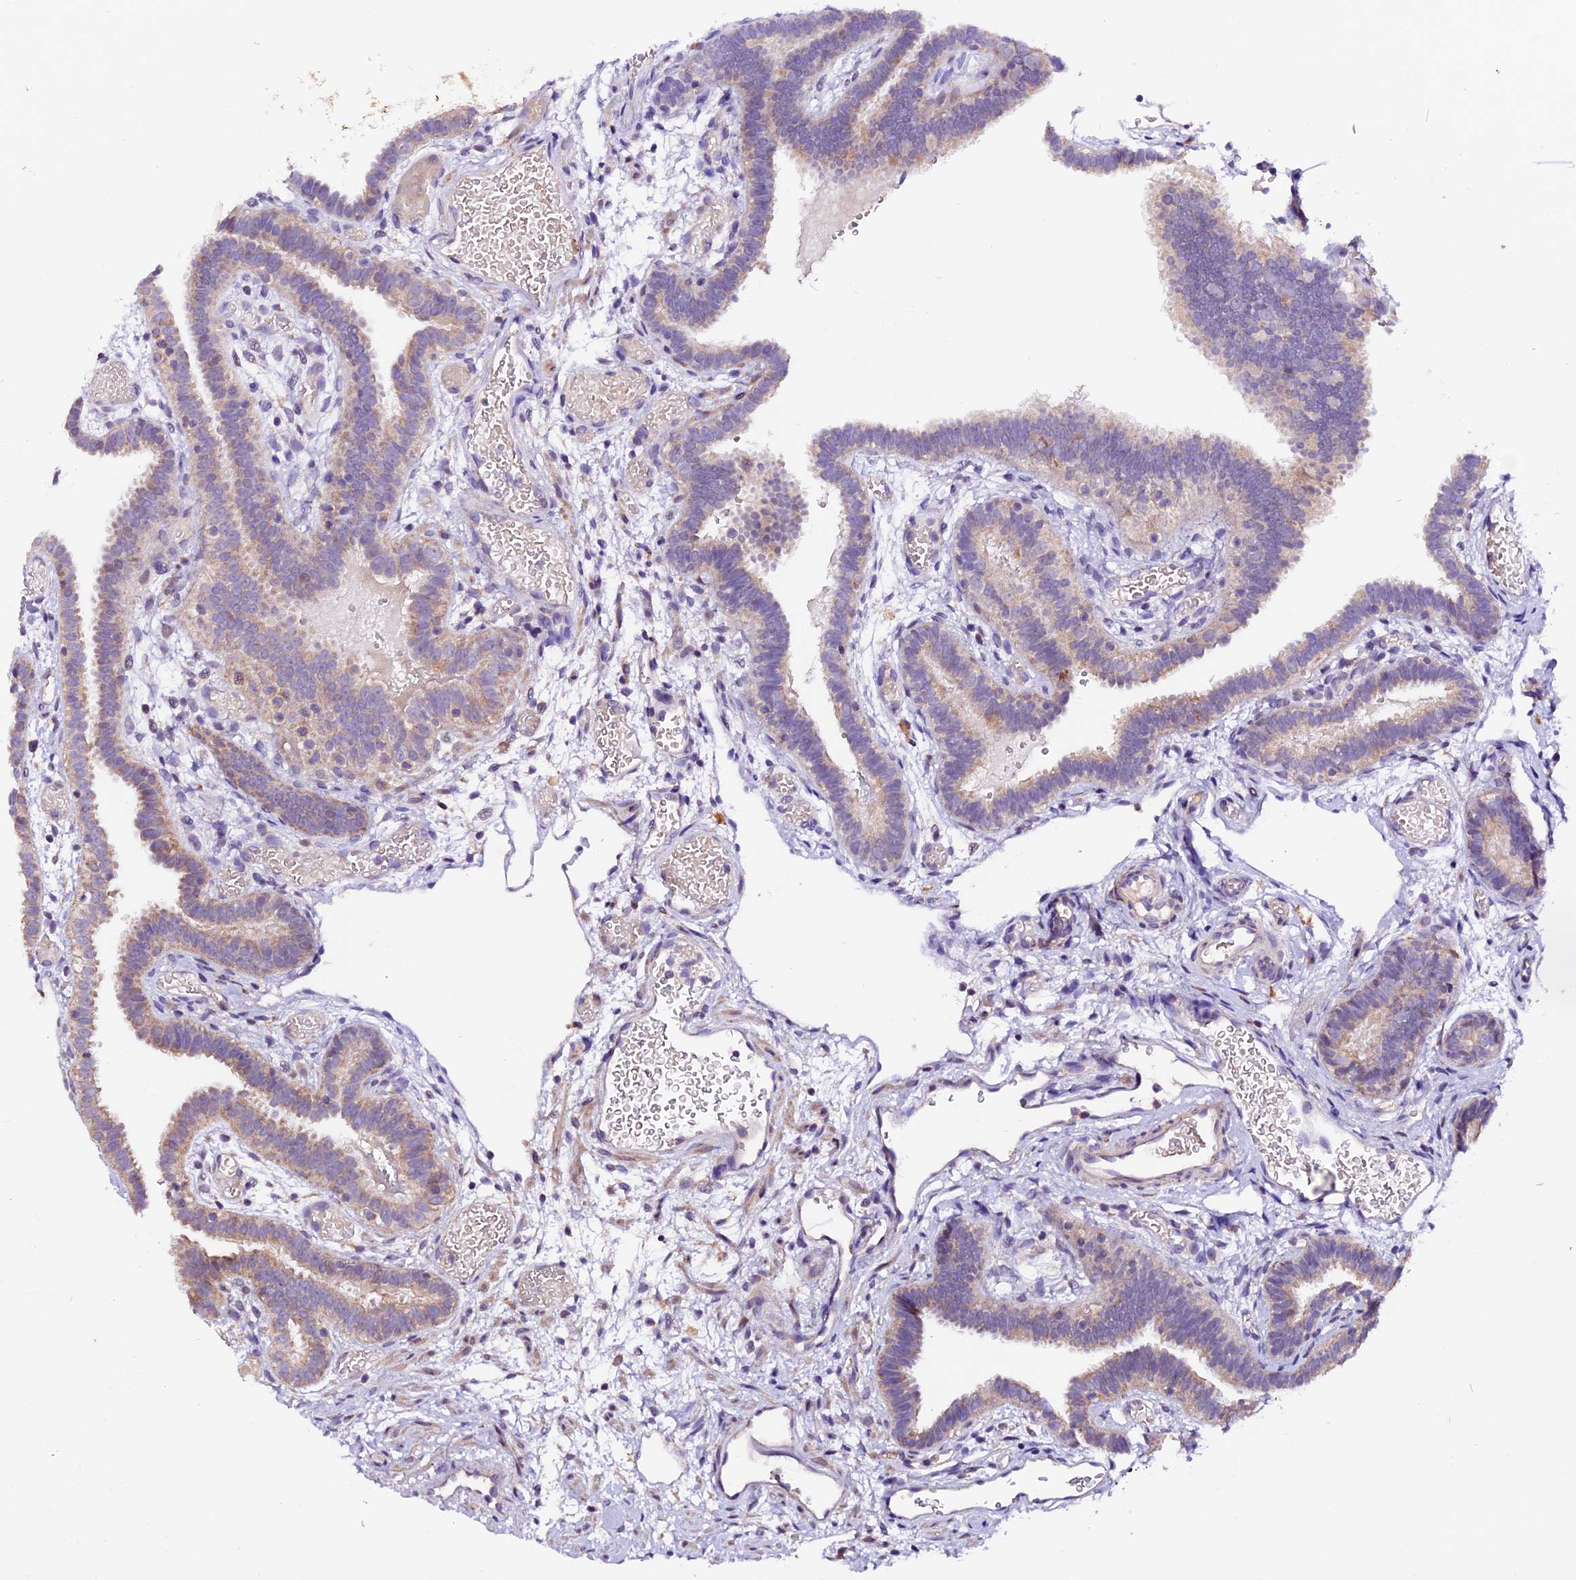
{"staining": {"intensity": "weak", "quantity": "<25%", "location": "cytoplasmic/membranous"}, "tissue": "fallopian tube", "cell_type": "Glandular cells", "image_type": "normal", "snomed": [{"axis": "morphology", "description": "Normal tissue, NOS"}, {"axis": "topography", "description": "Fallopian tube"}], "caption": "A histopathology image of fallopian tube stained for a protein shows no brown staining in glandular cells. (DAB (3,3'-diaminobenzidine) immunohistochemistry visualized using brightfield microscopy, high magnification).", "gene": "DDX28", "patient": {"sex": "female", "age": 37}}